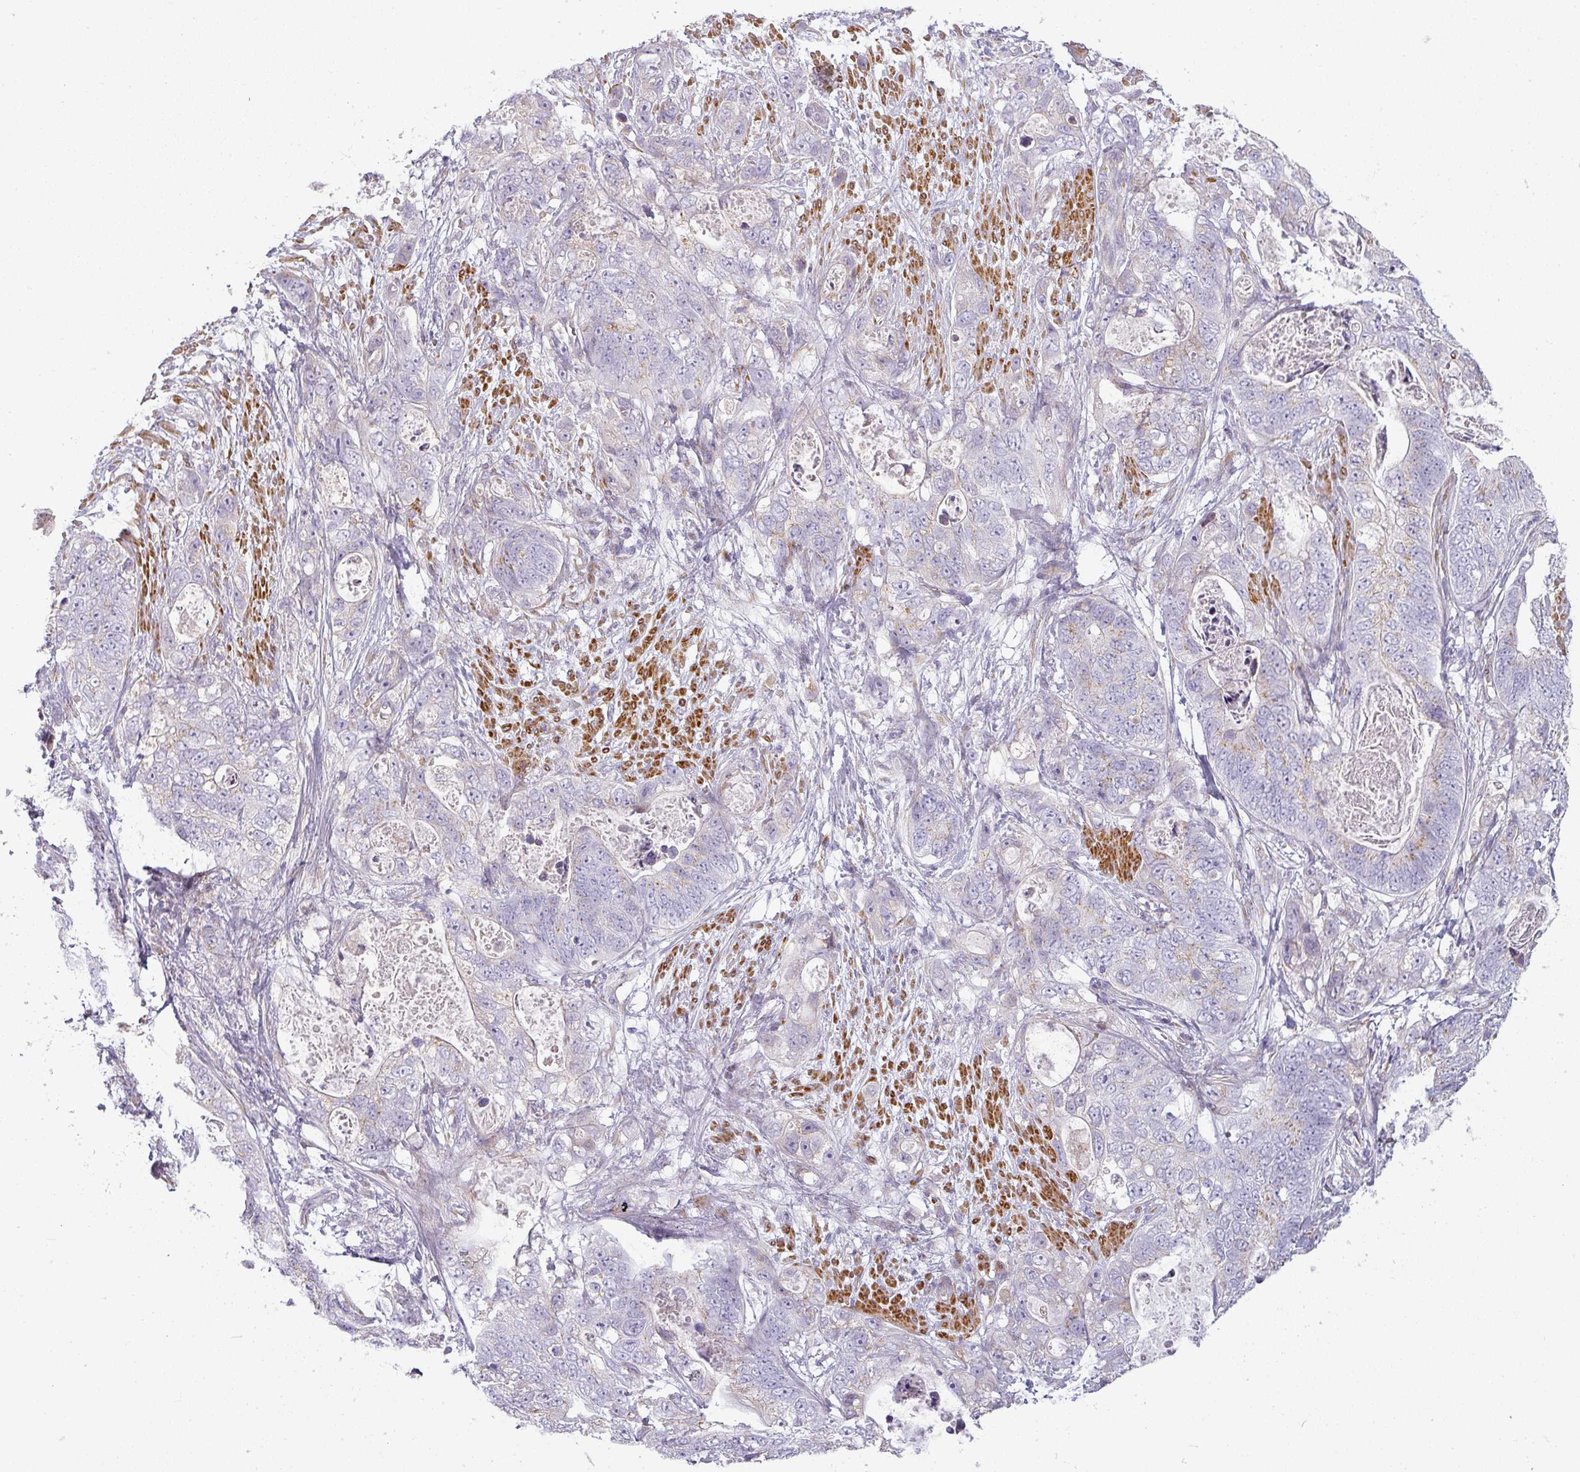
{"staining": {"intensity": "negative", "quantity": "none", "location": "none"}, "tissue": "stomach cancer", "cell_type": "Tumor cells", "image_type": "cancer", "snomed": [{"axis": "morphology", "description": "Adenocarcinoma, NOS"}, {"axis": "topography", "description": "Stomach"}], "caption": "There is no significant positivity in tumor cells of stomach cancer (adenocarcinoma).", "gene": "CCDC144A", "patient": {"sex": "female", "age": 89}}